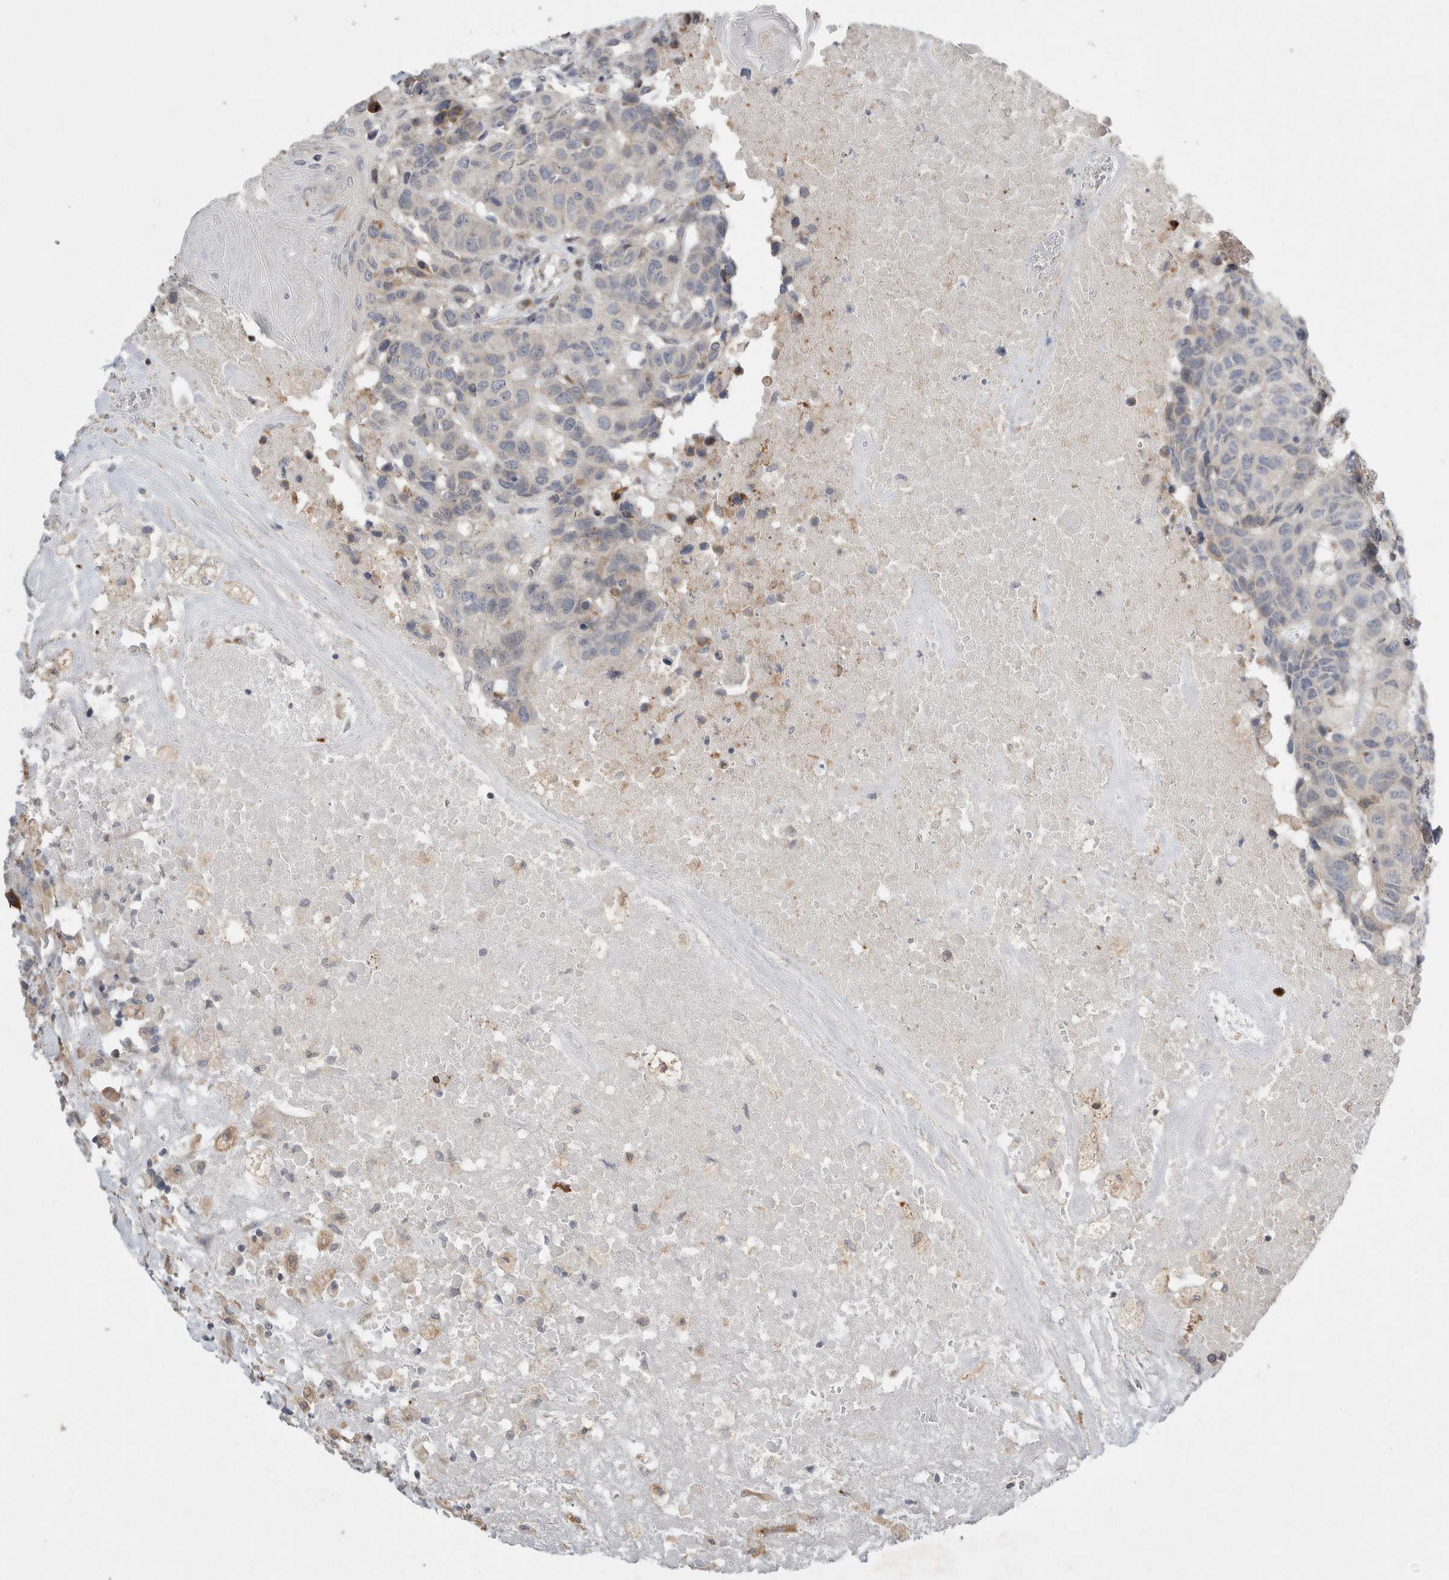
{"staining": {"intensity": "negative", "quantity": "none", "location": "none"}, "tissue": "head and neck cancer", "cell_type": "Tumor cells", "image_type": "cancer", "snomed": [{"axis": "morphology", "description": "Squamous cell carcinoma, NOS"}, {"axis": "topography", "description": "Head-Neck"}], "caption": "Tumor cells show no significant protein staining in head and neck cancer. (DAB (3,3'-diaminobenzidine) immunohistochemistry, high magnification).", "gene": "TRMT9B", "patient": {"sex": "male", "age": 66}}